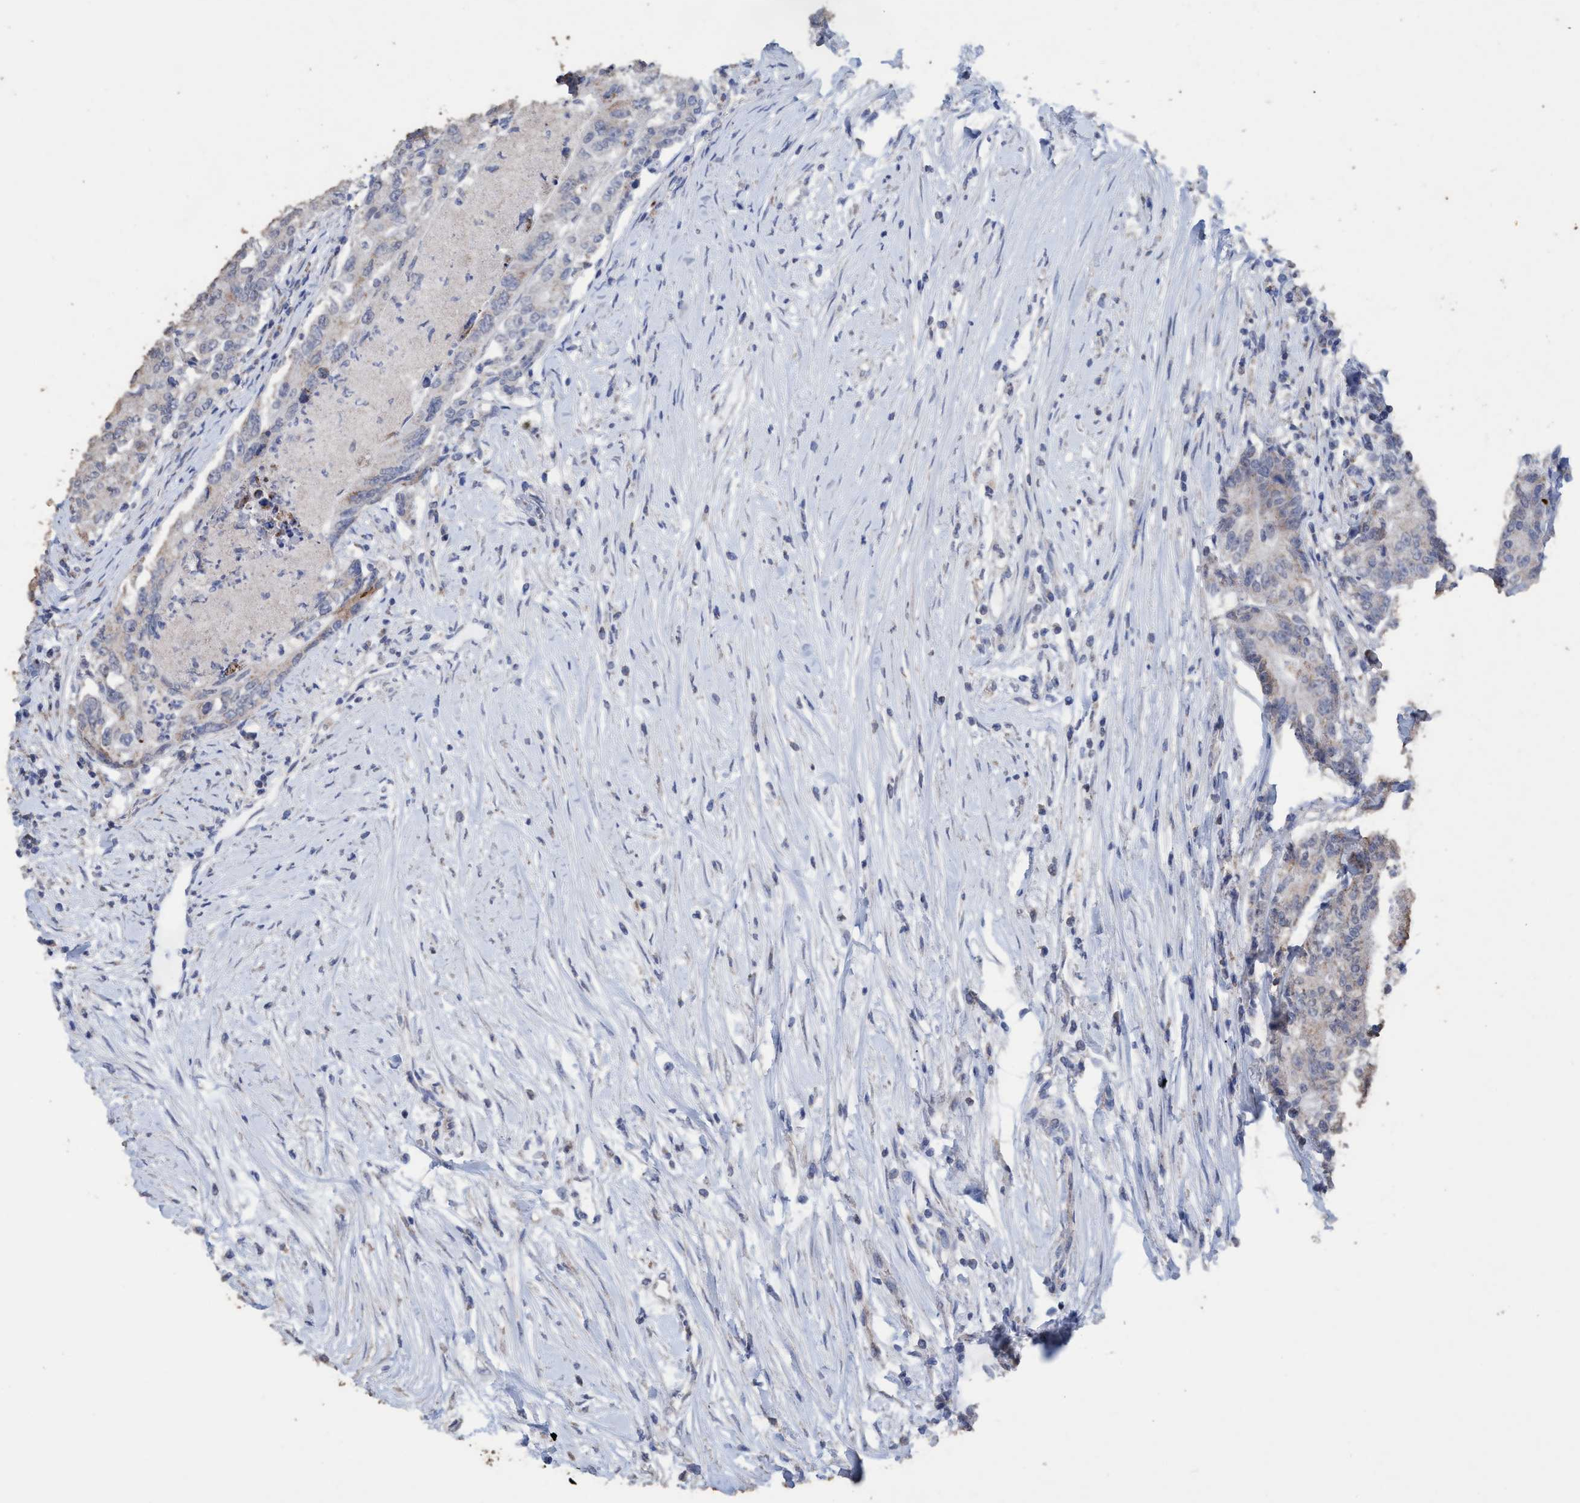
{"staining": {"intensity": "negative", "quantity": "none", "location": "none"}, "tissue": "colorectal cancer", "cell_type": "Tumor cells", "image_type": "cancer", "snomed": [{"axis": "morphology", "description": "Adenocarcinoma, NOS"}, {"axis": "topography", "description": "Colon"}], "caption": "IHC micrograph of neoplastic tissue: human colorectal cancer (adenocarcinoma) stained with DAB demonstrates no significant protein expression in tumor cells.", "gene": "RSAD1", "patient": {"sex": "female", "age": 77}}